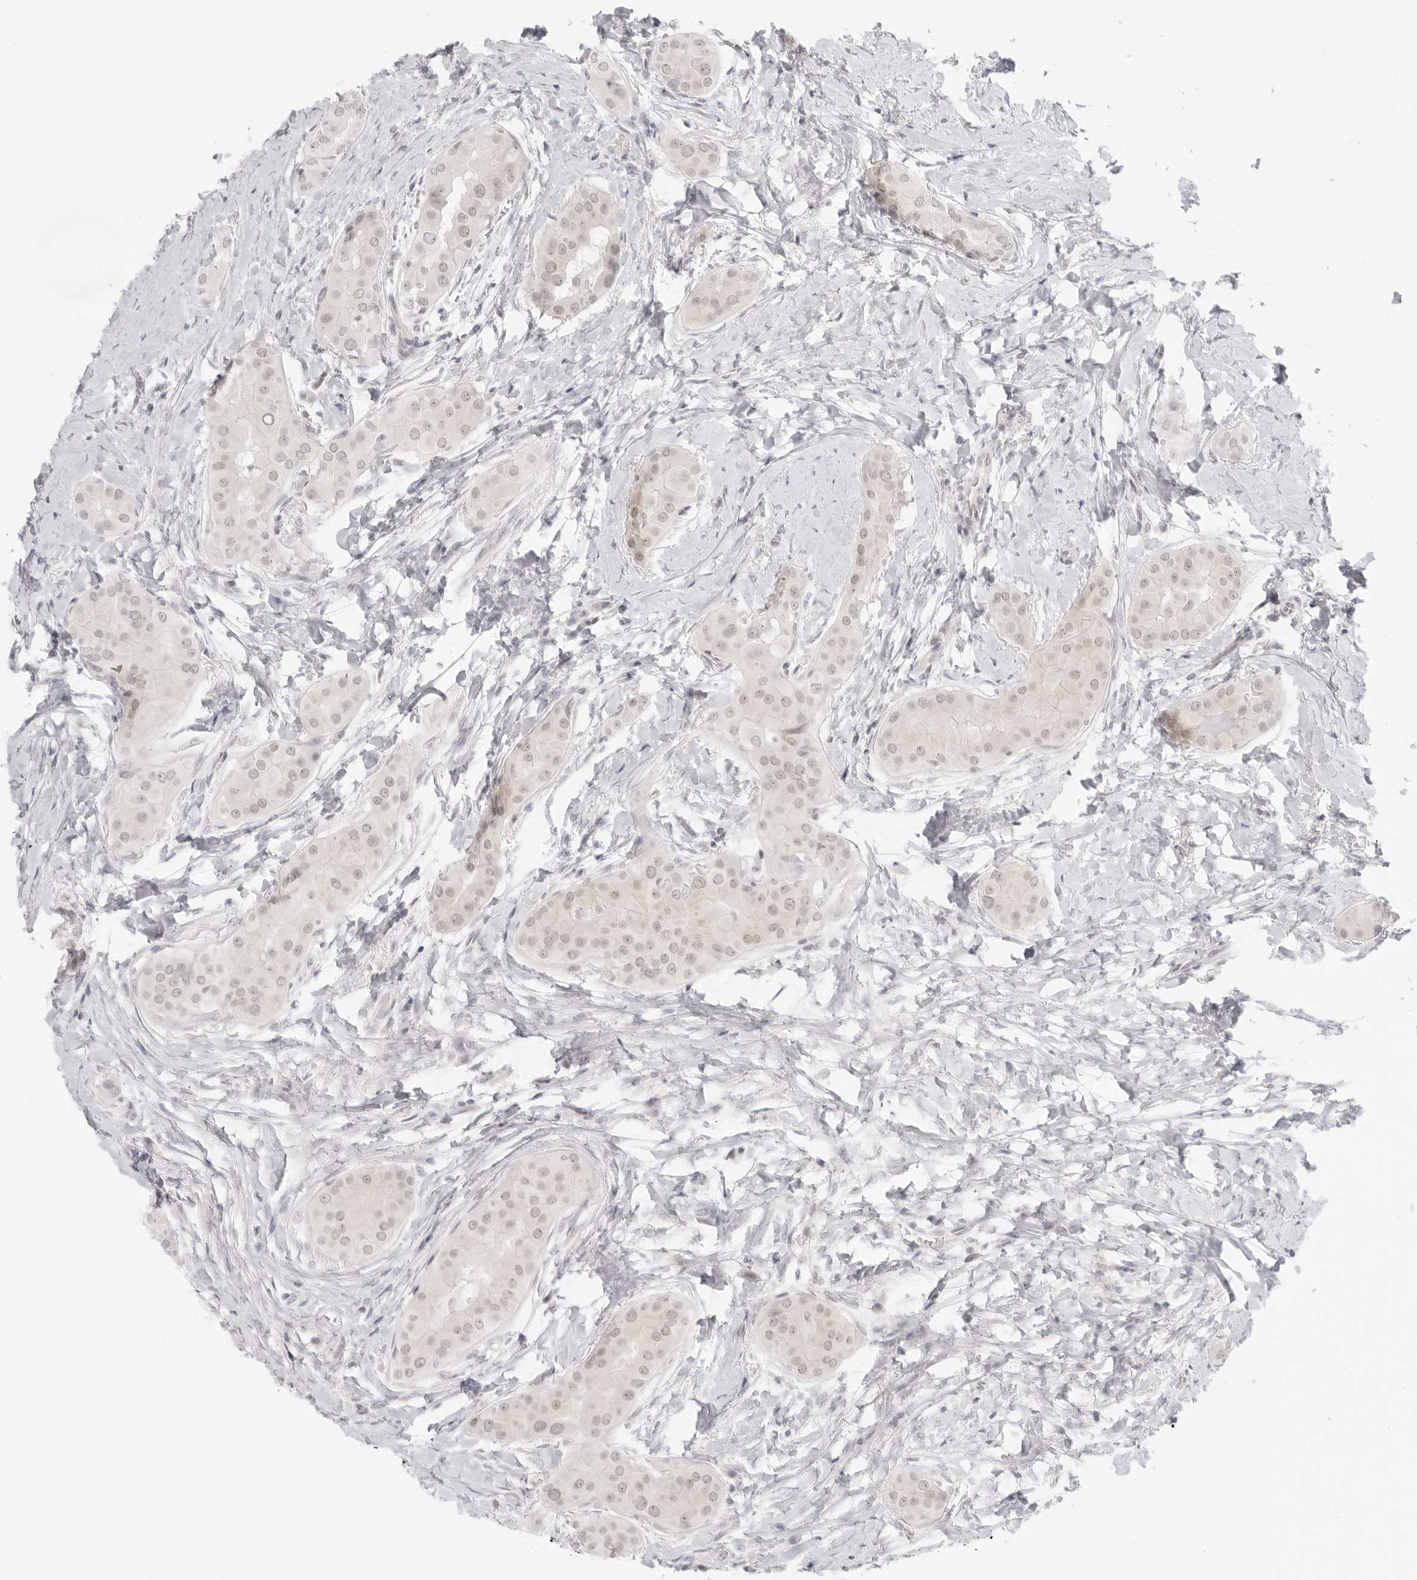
{"staining": {"intensity": "weak", "quantity": "25%-75%", "location": "nuclear"}, "tissue": "thyroid cancer", "cell_type": "Tumor cells", "image_type": "cancer", "snomed": [{"axis": "morphology", "description": "Papillary adenocarcinoma, NOS"}, {"axis": "topography", "description": "Thyroid gland"}], "caption": "Weak nuclear protein staining is appreciated in approximately 25%-75% of tumor cells in thyroid cancer (papillary adenocarcinoma).", "gene": "MED18", "patient": {"sex": "male", "age": 33}}